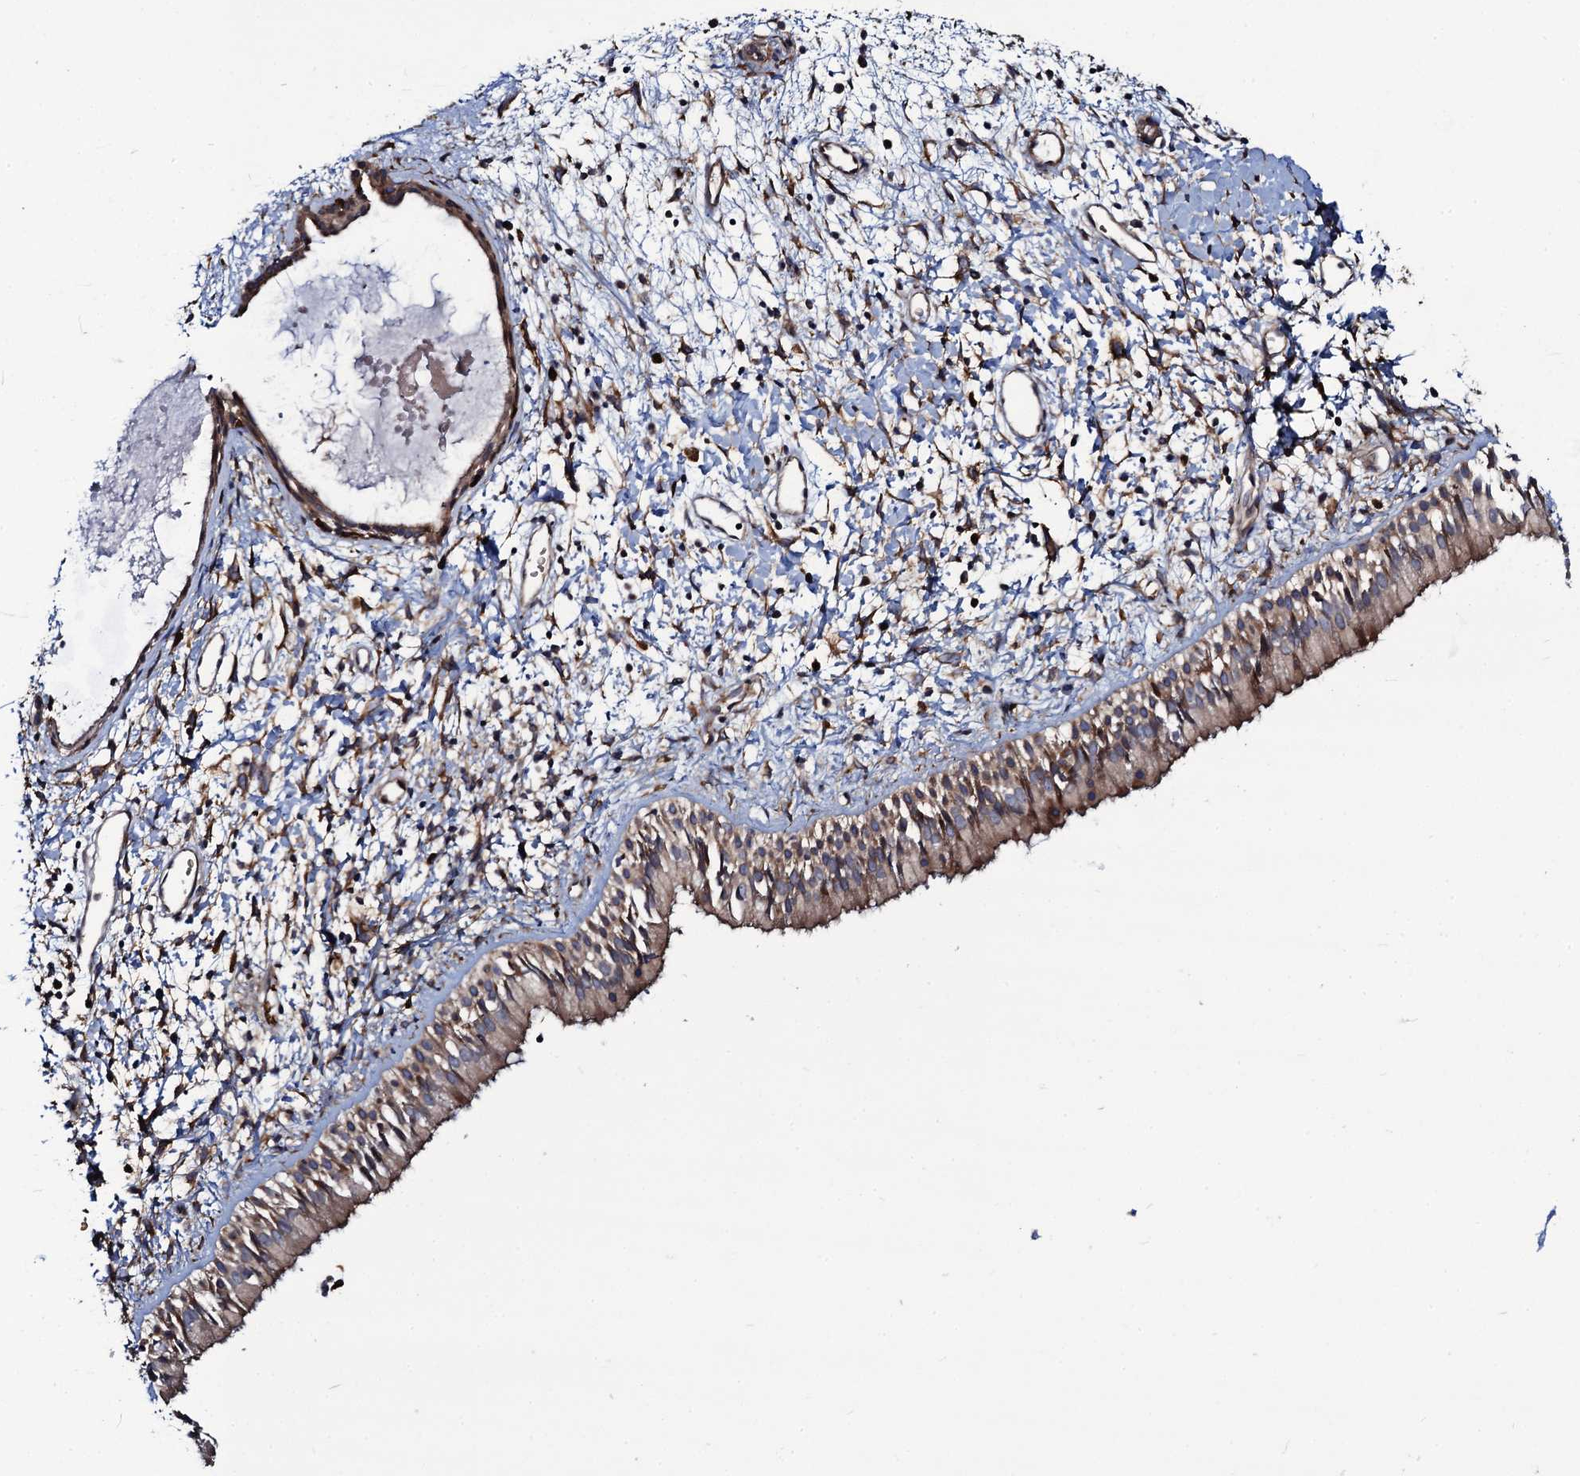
{"staining": {"intensity": "moderate", "quantity": "25%-75%", "location": "cytoplasmic/membranous"}, "tissue": "nasopharynx", "cell_type": "Respiratory epithelial cells", "image_type": "normal", "snomed": [{"axis": "morphology", "description": "Normal tissue, NOS"}, {"axis": "topography", "description": "Nasopharynx"}], "caption": "Protein expression by IHC shows moderate cytoplasmic/membranous expression in about 25%-75% of respiratory epithelial cells in unremarkable nasopharynx.", "gene": "KXD1", "patient": {"sex": "male", "age": 22}}